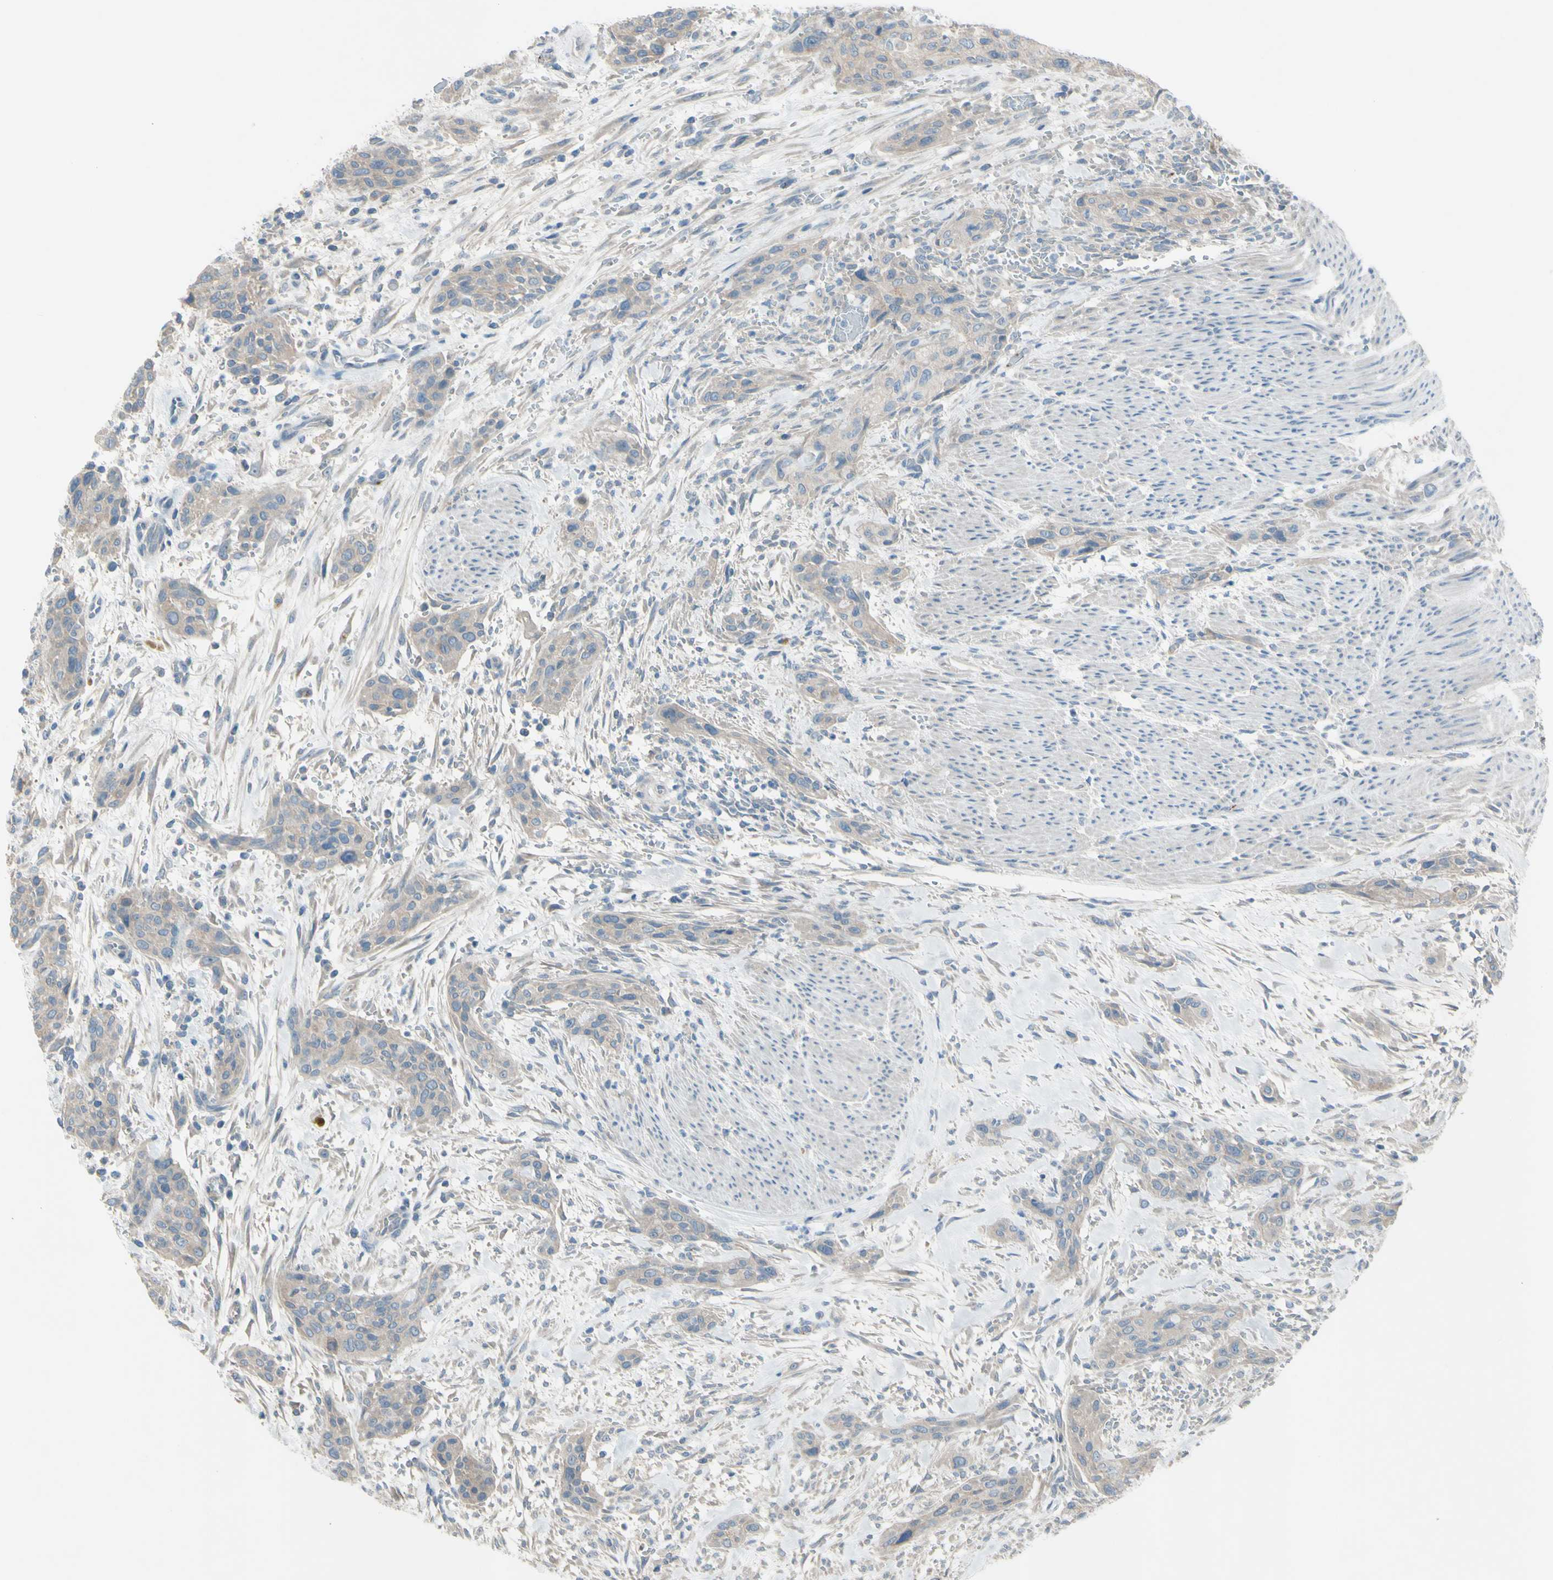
{"staining": {"intensity": "weak", "quantity": "<25%", "location": "cytoplasmic/membranous"}, "tissue": "urothelial cancer", "cell_type": "Tumor cells", "image_type": "cancer", "snomed": [{"axis": "morphology", "description": "Urothelial carcinoma, High grade"}, {"axis": "topography", "description": "Urinary bladder"}], "caption": "Protein analysis of high-grade urothelial carcinoma exhibits no significant staining in tumor cells.", "gene": "ATRN", "patient": {"sex": "male", "age": 35}}